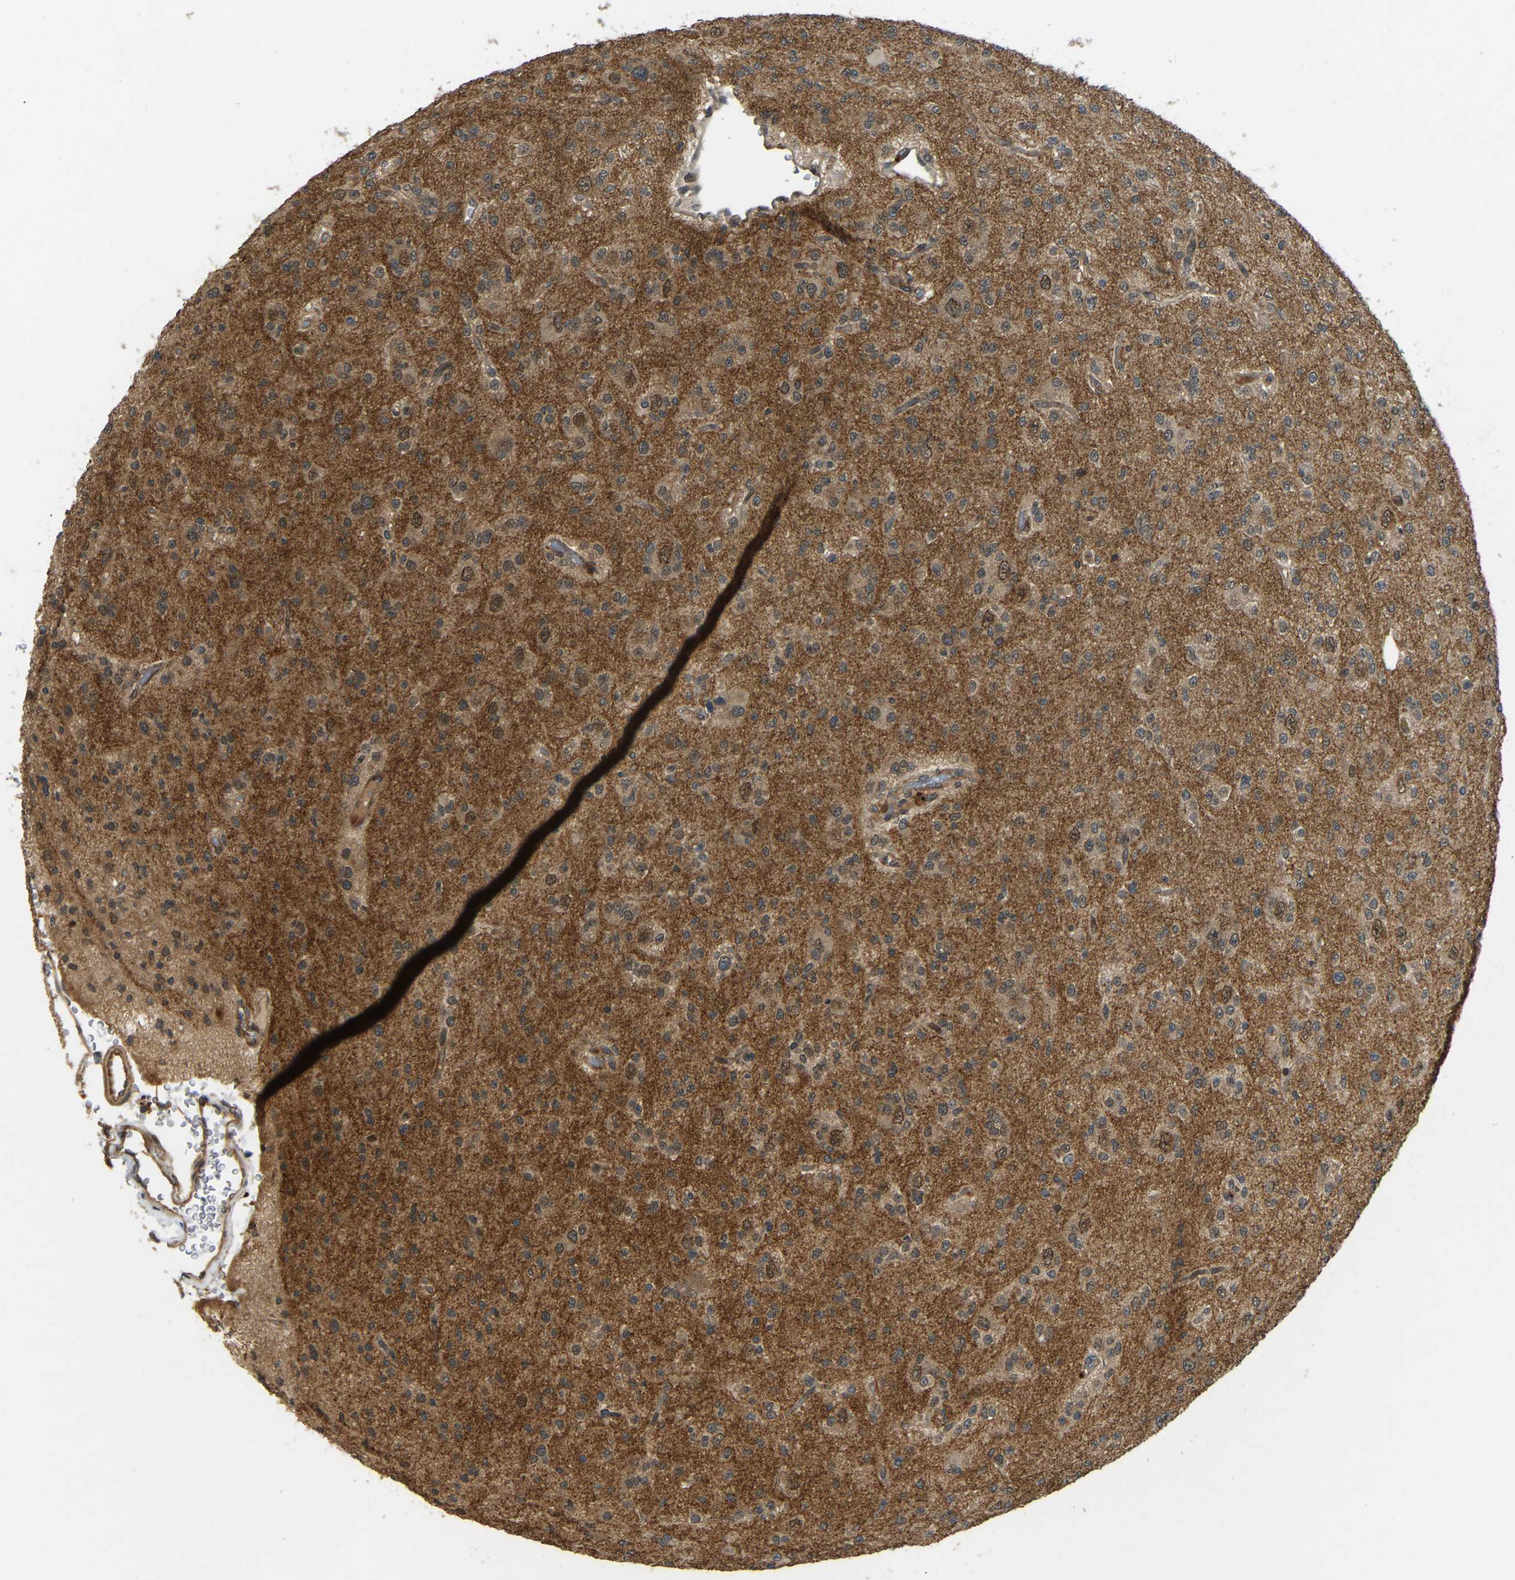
{"staining": {"intensity": "moderate", "quantity": ">75%", "location": "cytoplasmic/membranous,nuclear"}, "tissue": "glioma", "cell_type": "Tumor cells", "image_type": "cancer", "snomed": [{"axis": "morphology", "description": "Glioma, malignant, Low grade"}, {"axis": "topography", "description": "Brain"}], "caption": "Moderate cytoplasmic/membranous and nuclear staining for a protein is appreciated in approximately >75% of tumor cells of glioma using IHC.", "gene": "KIAA1549", "patient": {"sex": "male", "age": 38}}